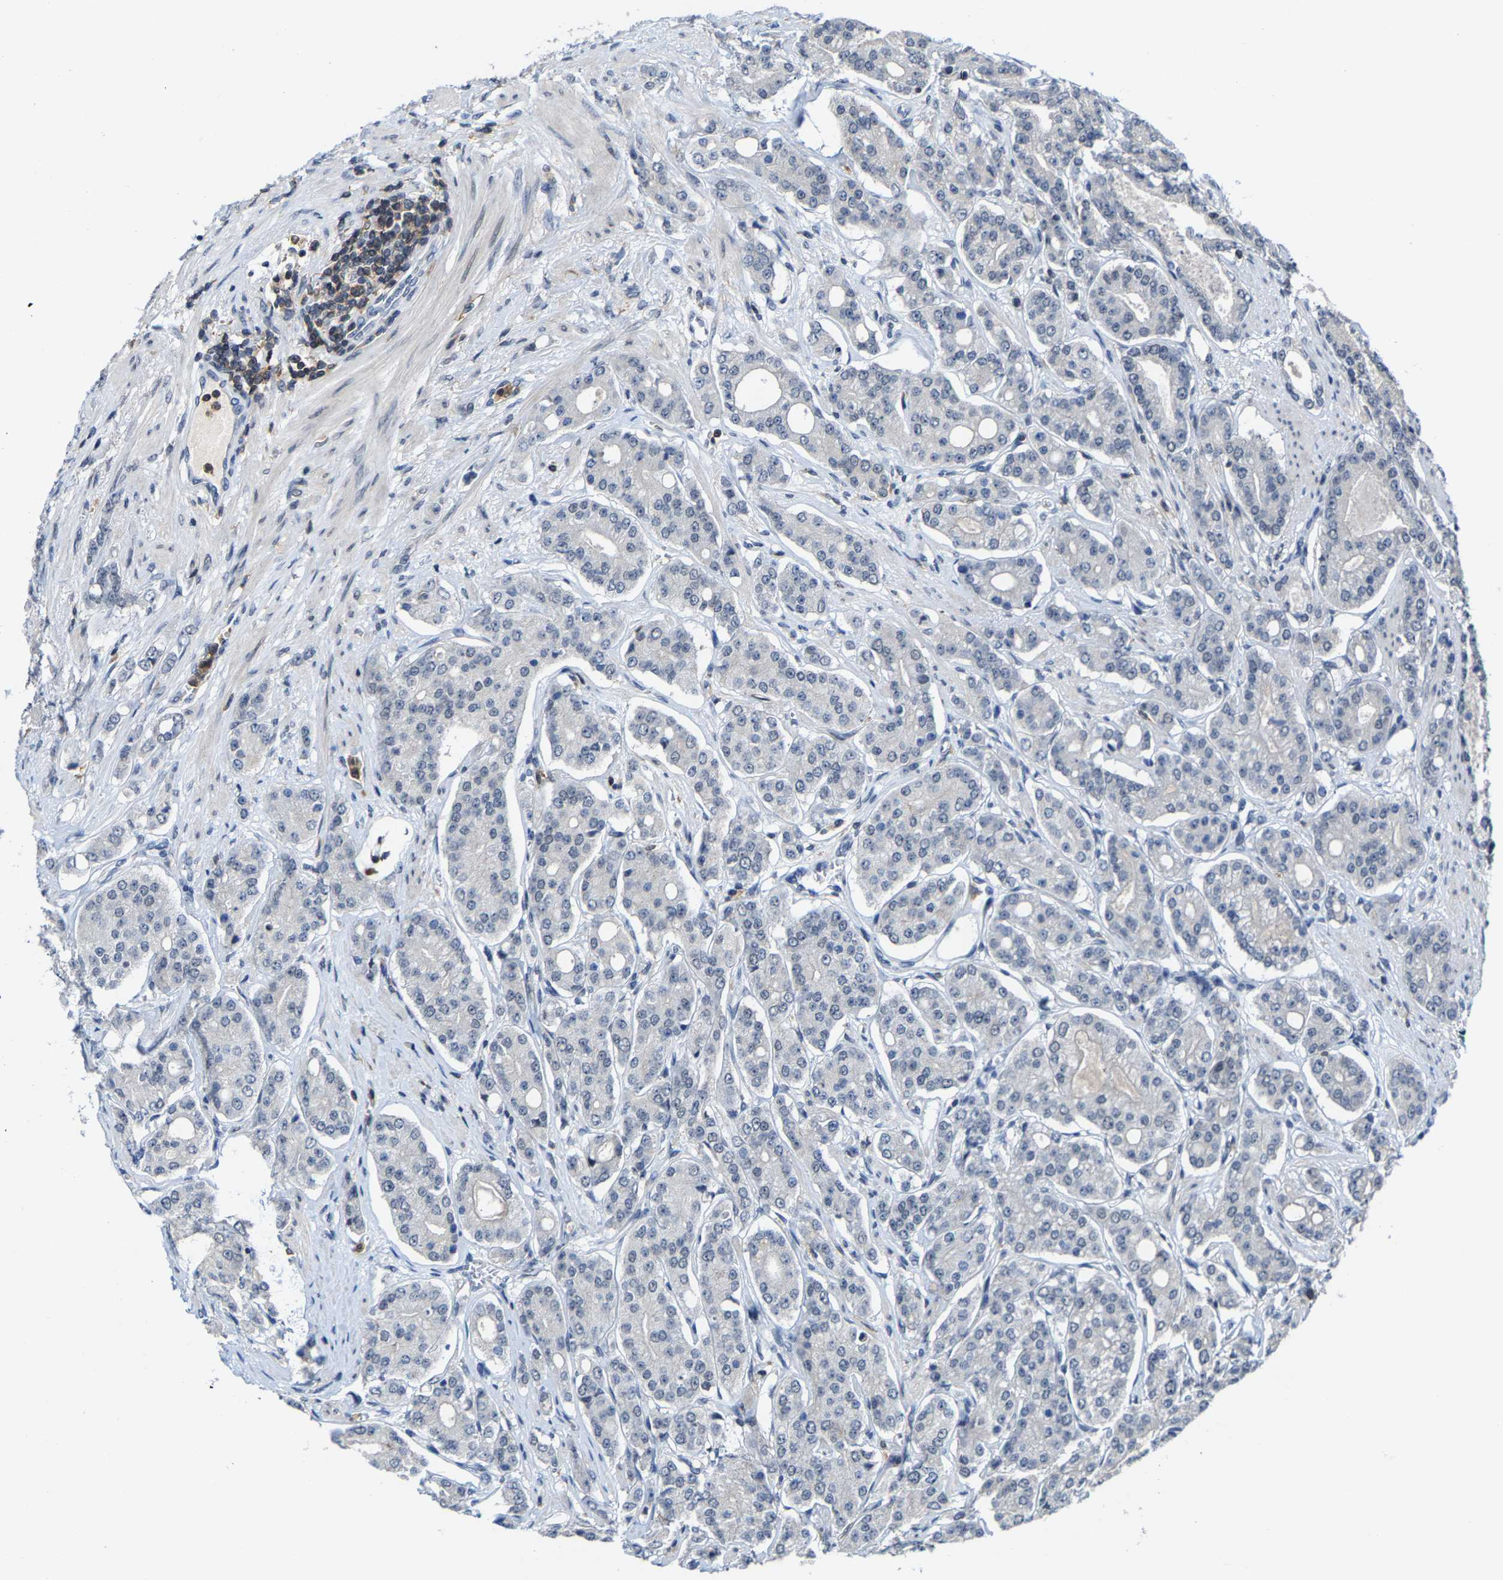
{"staining": {"intensity": "negative", "quantity": "none", "location": "none"}, "tissue": "prostate cancer", "cell_type": "Tumor cells", "image_type": "cancer", "snomed": [{"axis": "morphology", "description": "Adenocarcinoma, High grade"}, {"axis": "topography", "description": "Prostate"}], "caption": "Protein analysis of prostate high-grade adenocarcinoma exhibits no significant positivity in tumor cells. (DAB IHC, high magnification).", "gene": "FGD3", "patient": {"sex": "male", "age": 71}}